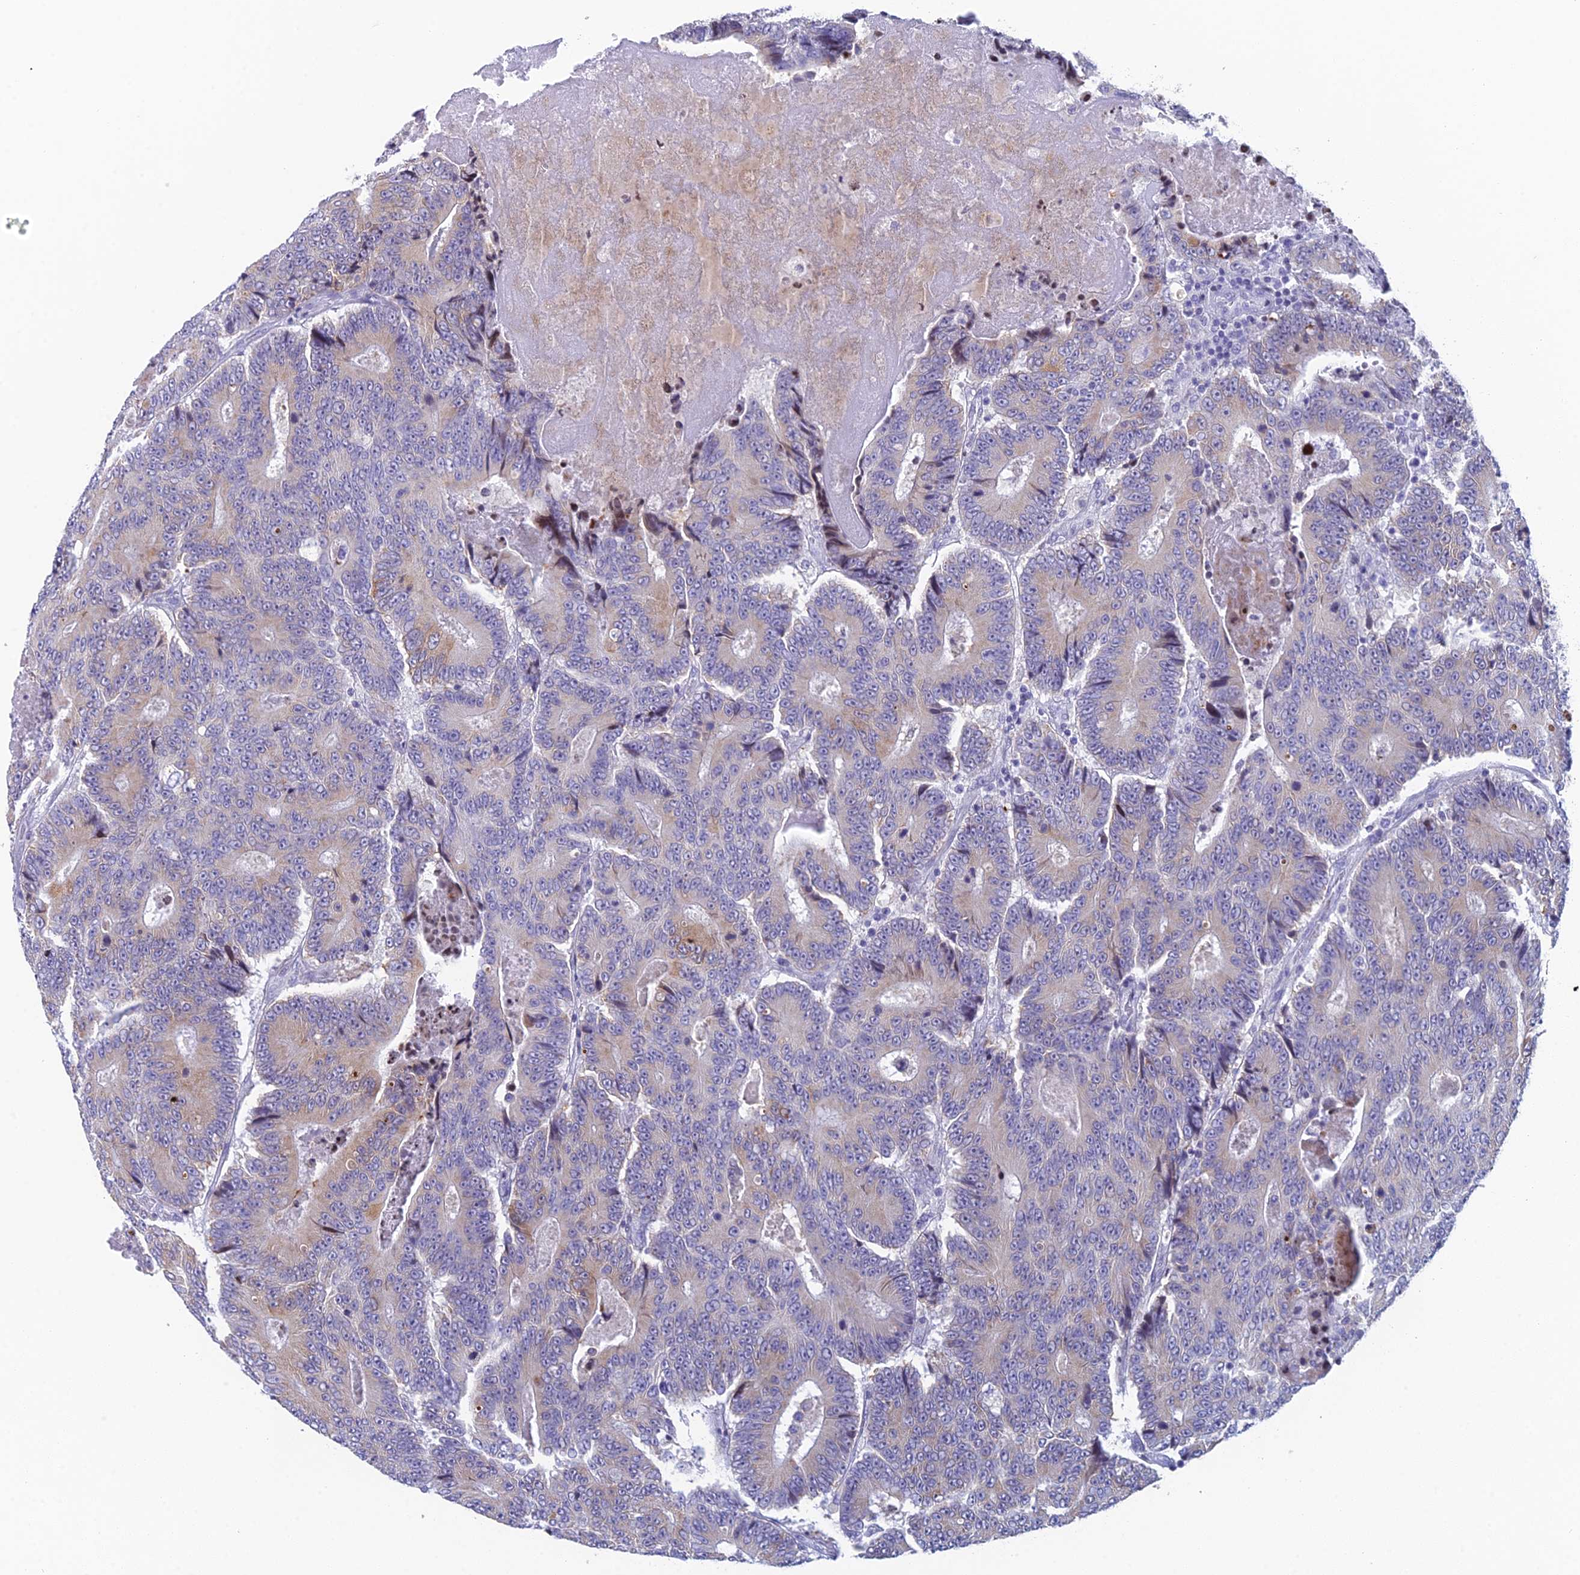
{"staining": {"intensity": "weak", "quantity": "25%-75%", "location": "cytoplasmic/membranous"}, "tissue": "colorectal cancer", "cell_type": "Tumor cells", "image_type": "cancer", "snomed": [{"axis": "morphology", "description": "Adenocarcinoma, NOS"}, {"axis": "topography", "description": "Colon"}], "caption": "Weak cytoplasmic/membranous staining for a protein is seen in about 25%-75% of tumor cells of colorectal adenocarcinoma using IHC.", "gene": "REXO5", "patient": {"sex": "male", "age": 83}}